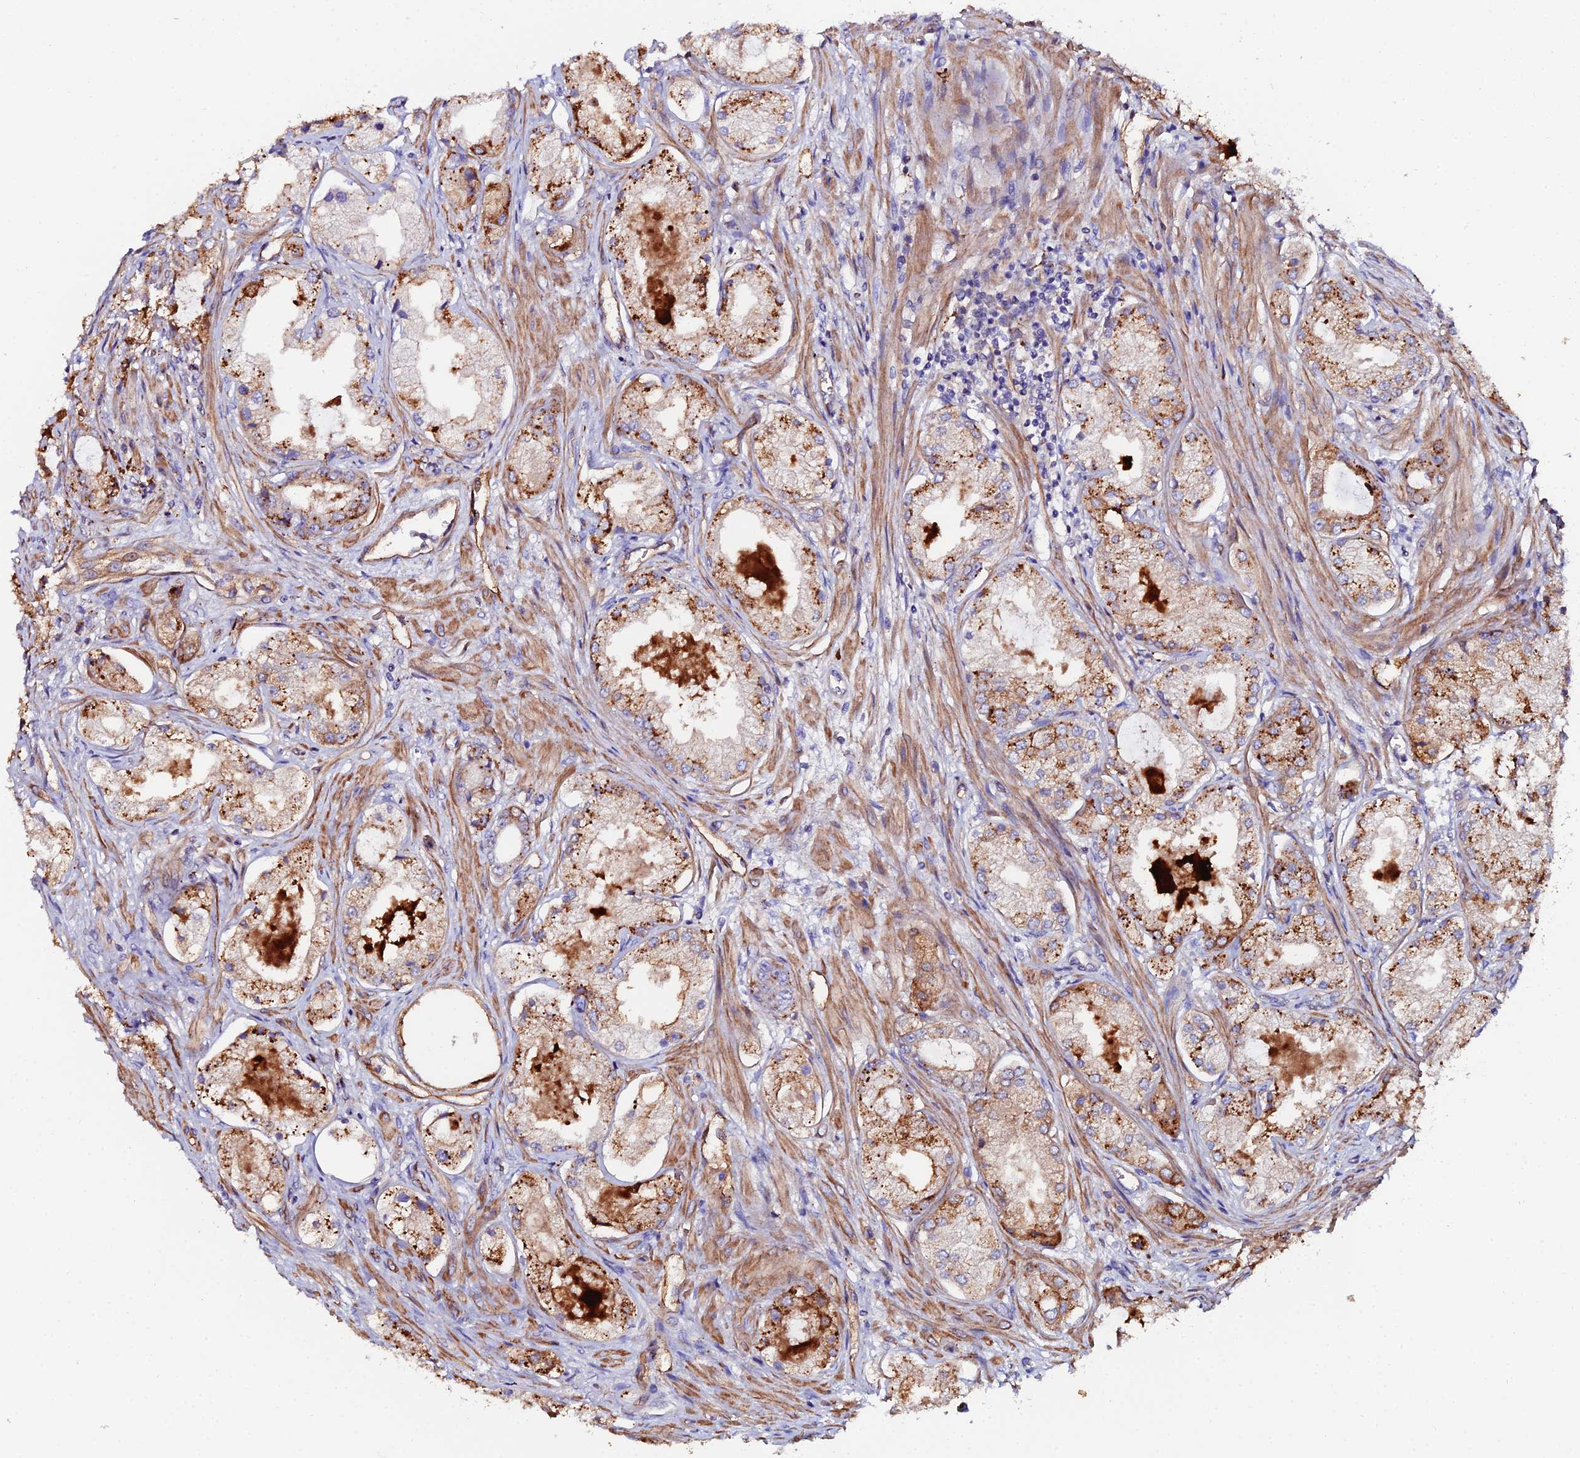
{"staining": {"intensity": "moderate", "quantity": ">75%", "location": "cytoplasmic/membranous"}, "tissue": "prostate cancer", "cell_type": "Tumor cells", "image_type": "cancer", "snomed": [{"axis": "morphology", "description": "Adenocarcinoma, Low grade"}, {"axis": "topography", "description": "Prostate"}], "caption": "Prostate adenocarcinoma (low-grade) stained with a protein marker shows moderate staining in tumor cells.", "gene": "C6", "patient": {"sex": "male", "age": 68}}